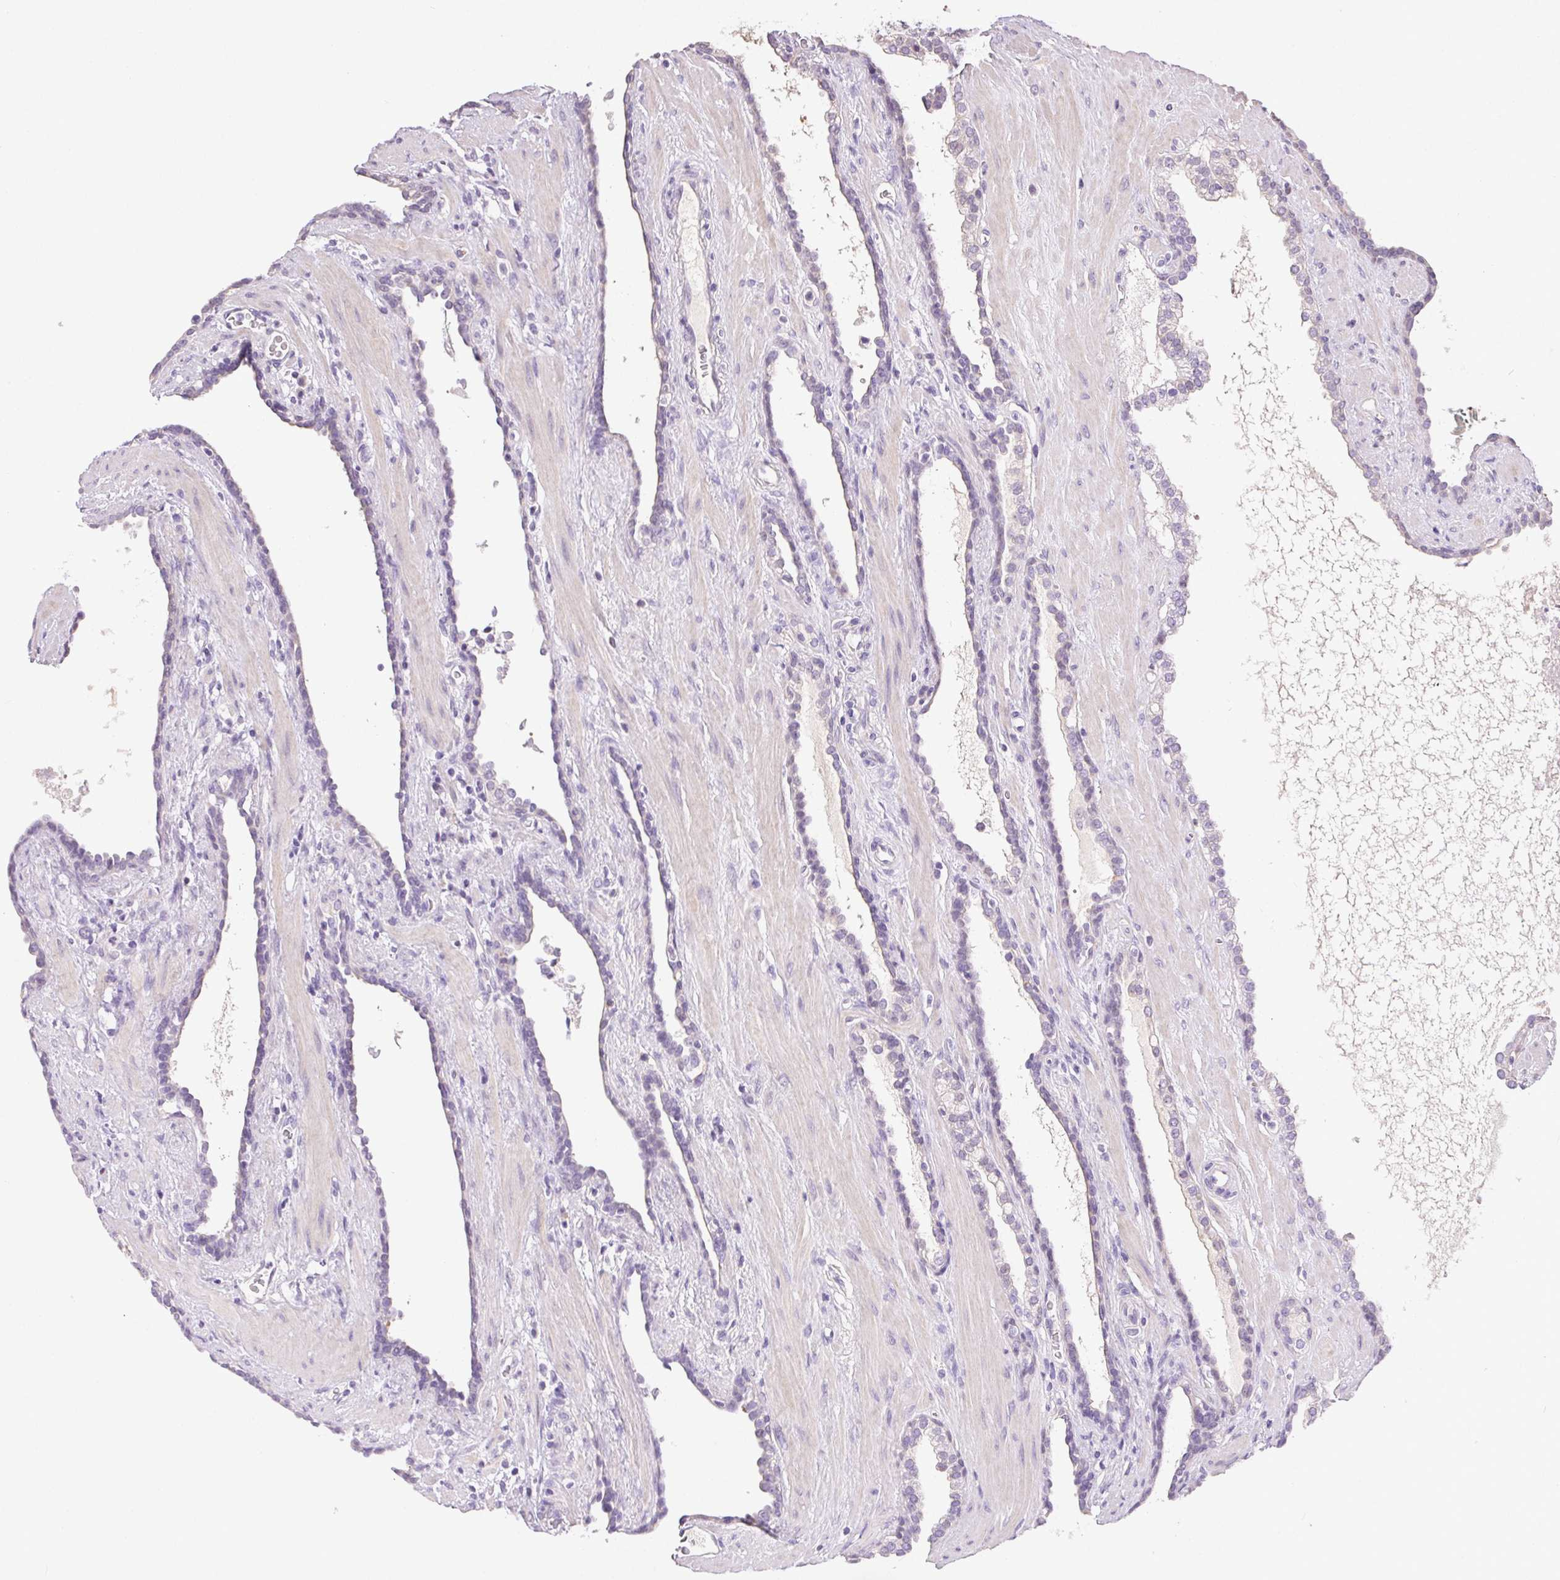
{"staining": {"intensity": "negative", "quantity": "none", "location": "none"}, "tissue": "prostate cancer", "cell_type": "Tumor cells", "image_type": "cancer", "snomed": [{"axis": "morphology", "description": "Adenocarcinoma, High grade"}, {"axis": "topography", "description": "Prostate"}], "caption": "Immunohistochemical staining of adenocarcinoma (high-grade) (prostate) shows no significant expression in tumor cells. (DAB IHC, high magnification).", "gene": "SYCE2", "patient": {"sex": "male", "age": 58}}